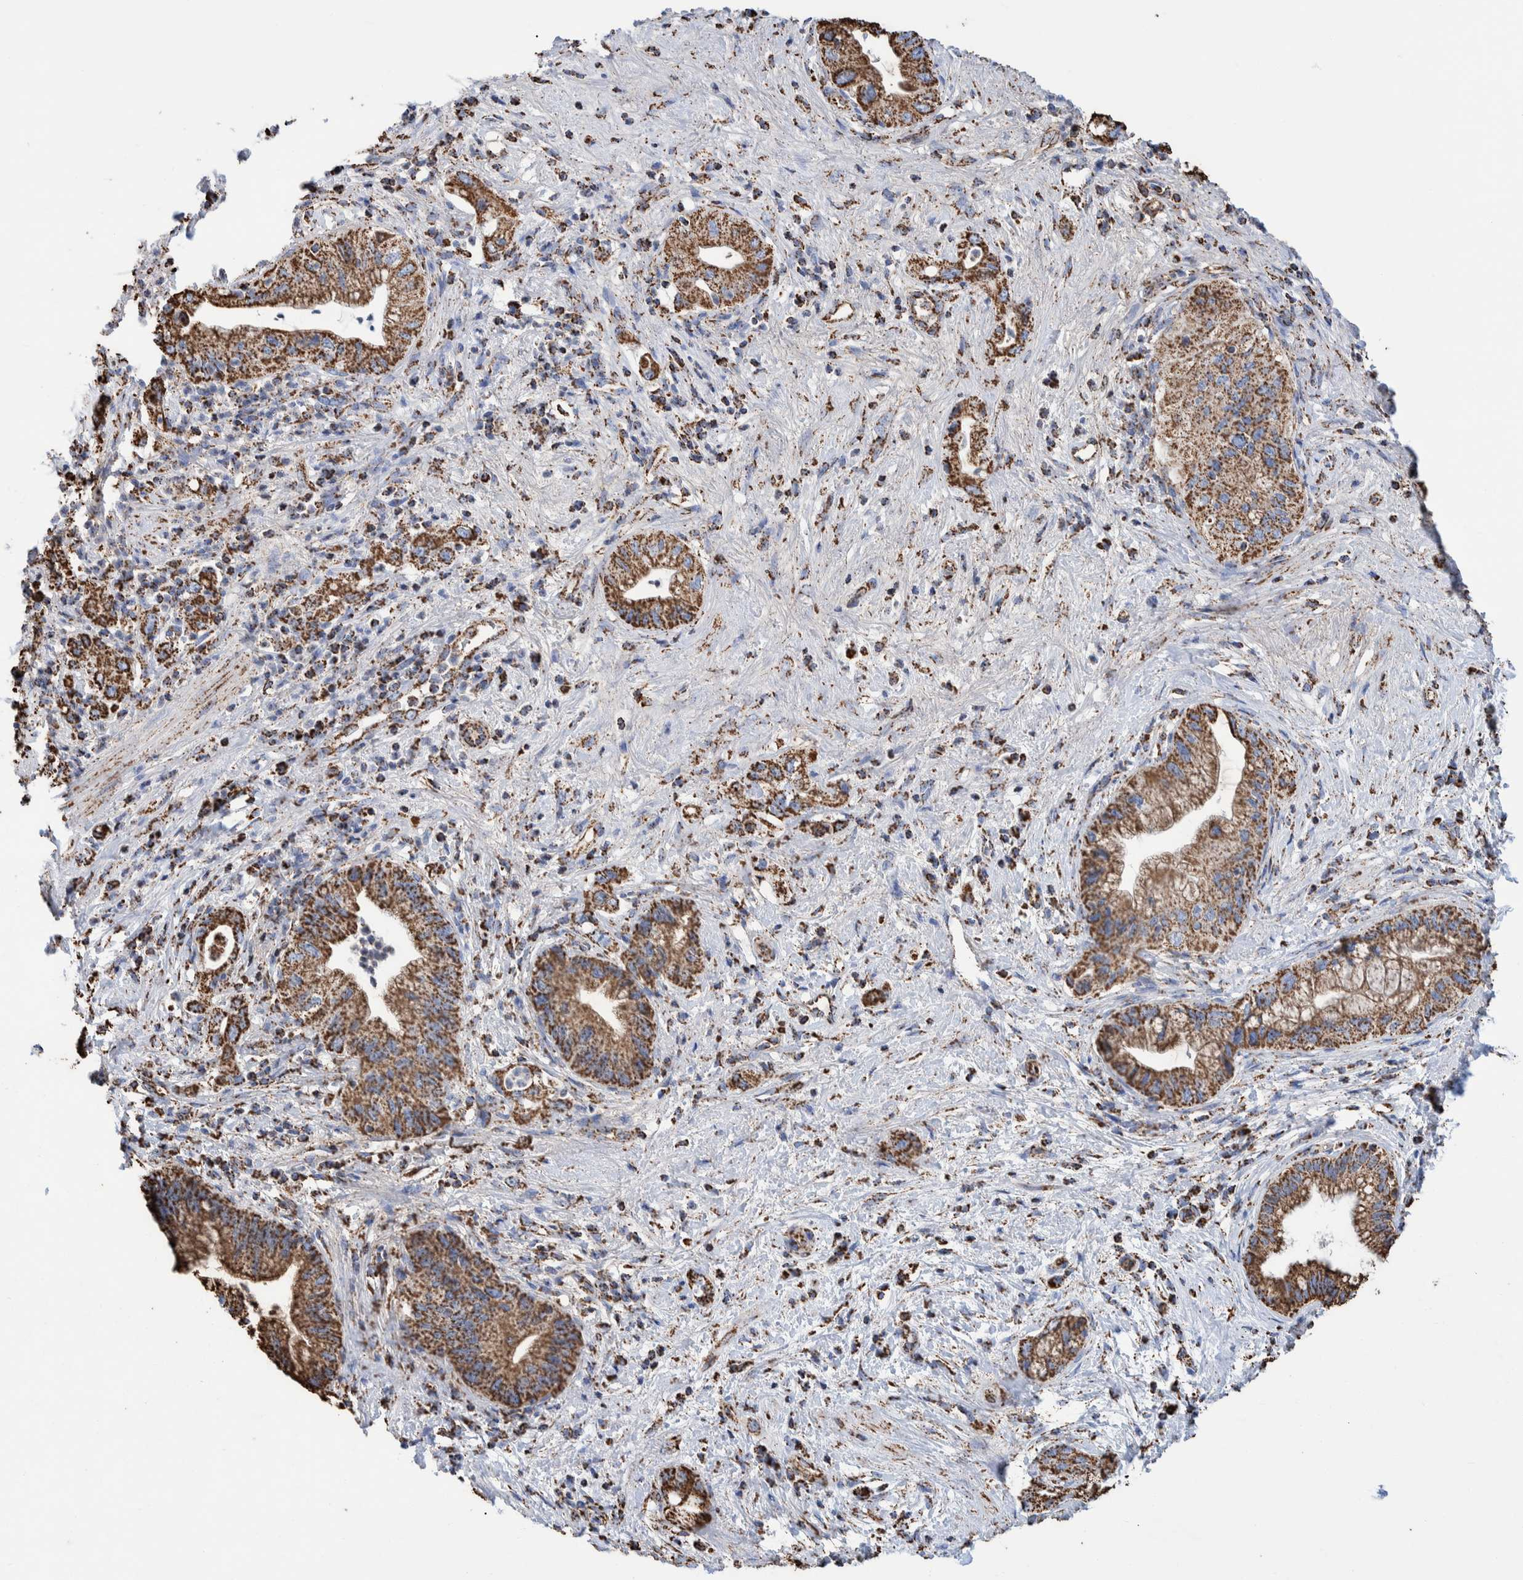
{"staining": {"intensity": "strong", "quantity": ">75%", "location": "cytoplasmic/membranous"}, "tissue": "pancreatic cancer", "cell_type": "Tumor cells", "image_type": "cancer", "snomed": [{"axis": "morphology", "description": "Adenocarcinoma, NOS"}, {"axis": "topography", "description": "Pancreas"}], "caption": "Immunohistochemistry (IHC) (DAB) staining of human pancreatic cancer (adenocarcinoma) displays strong cytoplasmic/membranous protein expression in about >75% of tumor cells.", "gene": "VPS26C", "patient": {"sex": "female", "age": 73}}